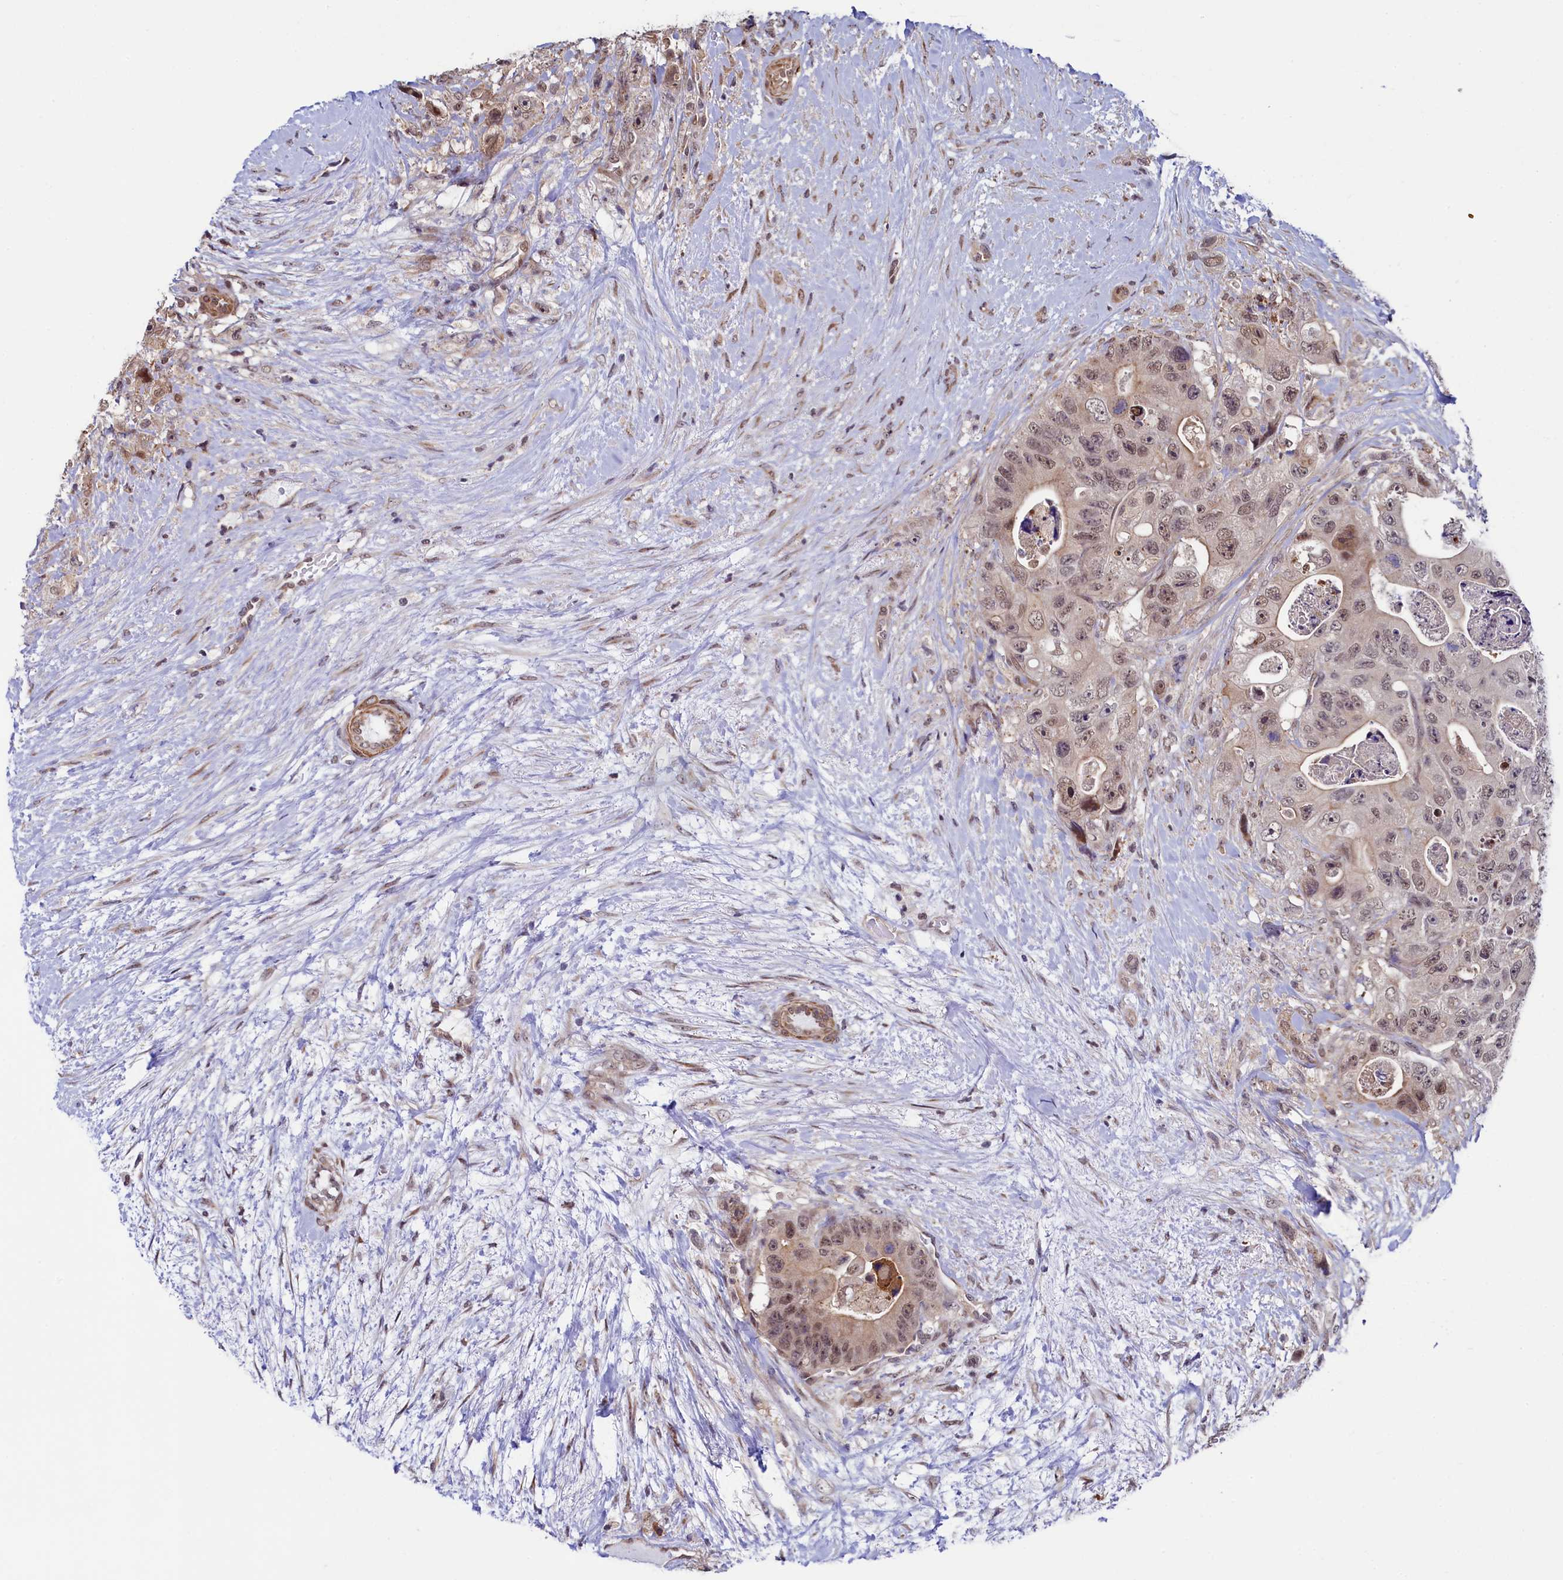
{"staining": {"intensity": "weak", "quantity": ">75%", "location": "nuclear"}, "tissue": "colorectal cancer", "cell_type": "Tumor cells", "image_type": "cancer", "snomed": [{"axis": "morphology", "description": "Adenocarcinoma, NOS"}, {"axis": "topography", "description": "Colon"}], "caption": "Colorectal cancer was stained to show a protein in brown. There is low levels of weak nuclear positivity in approximately >75% of tumor cells. (IHC, brightfield microscopy, high magnification).", "gene": "LEO1", "patient": {"sex": "female", "age": 46}}